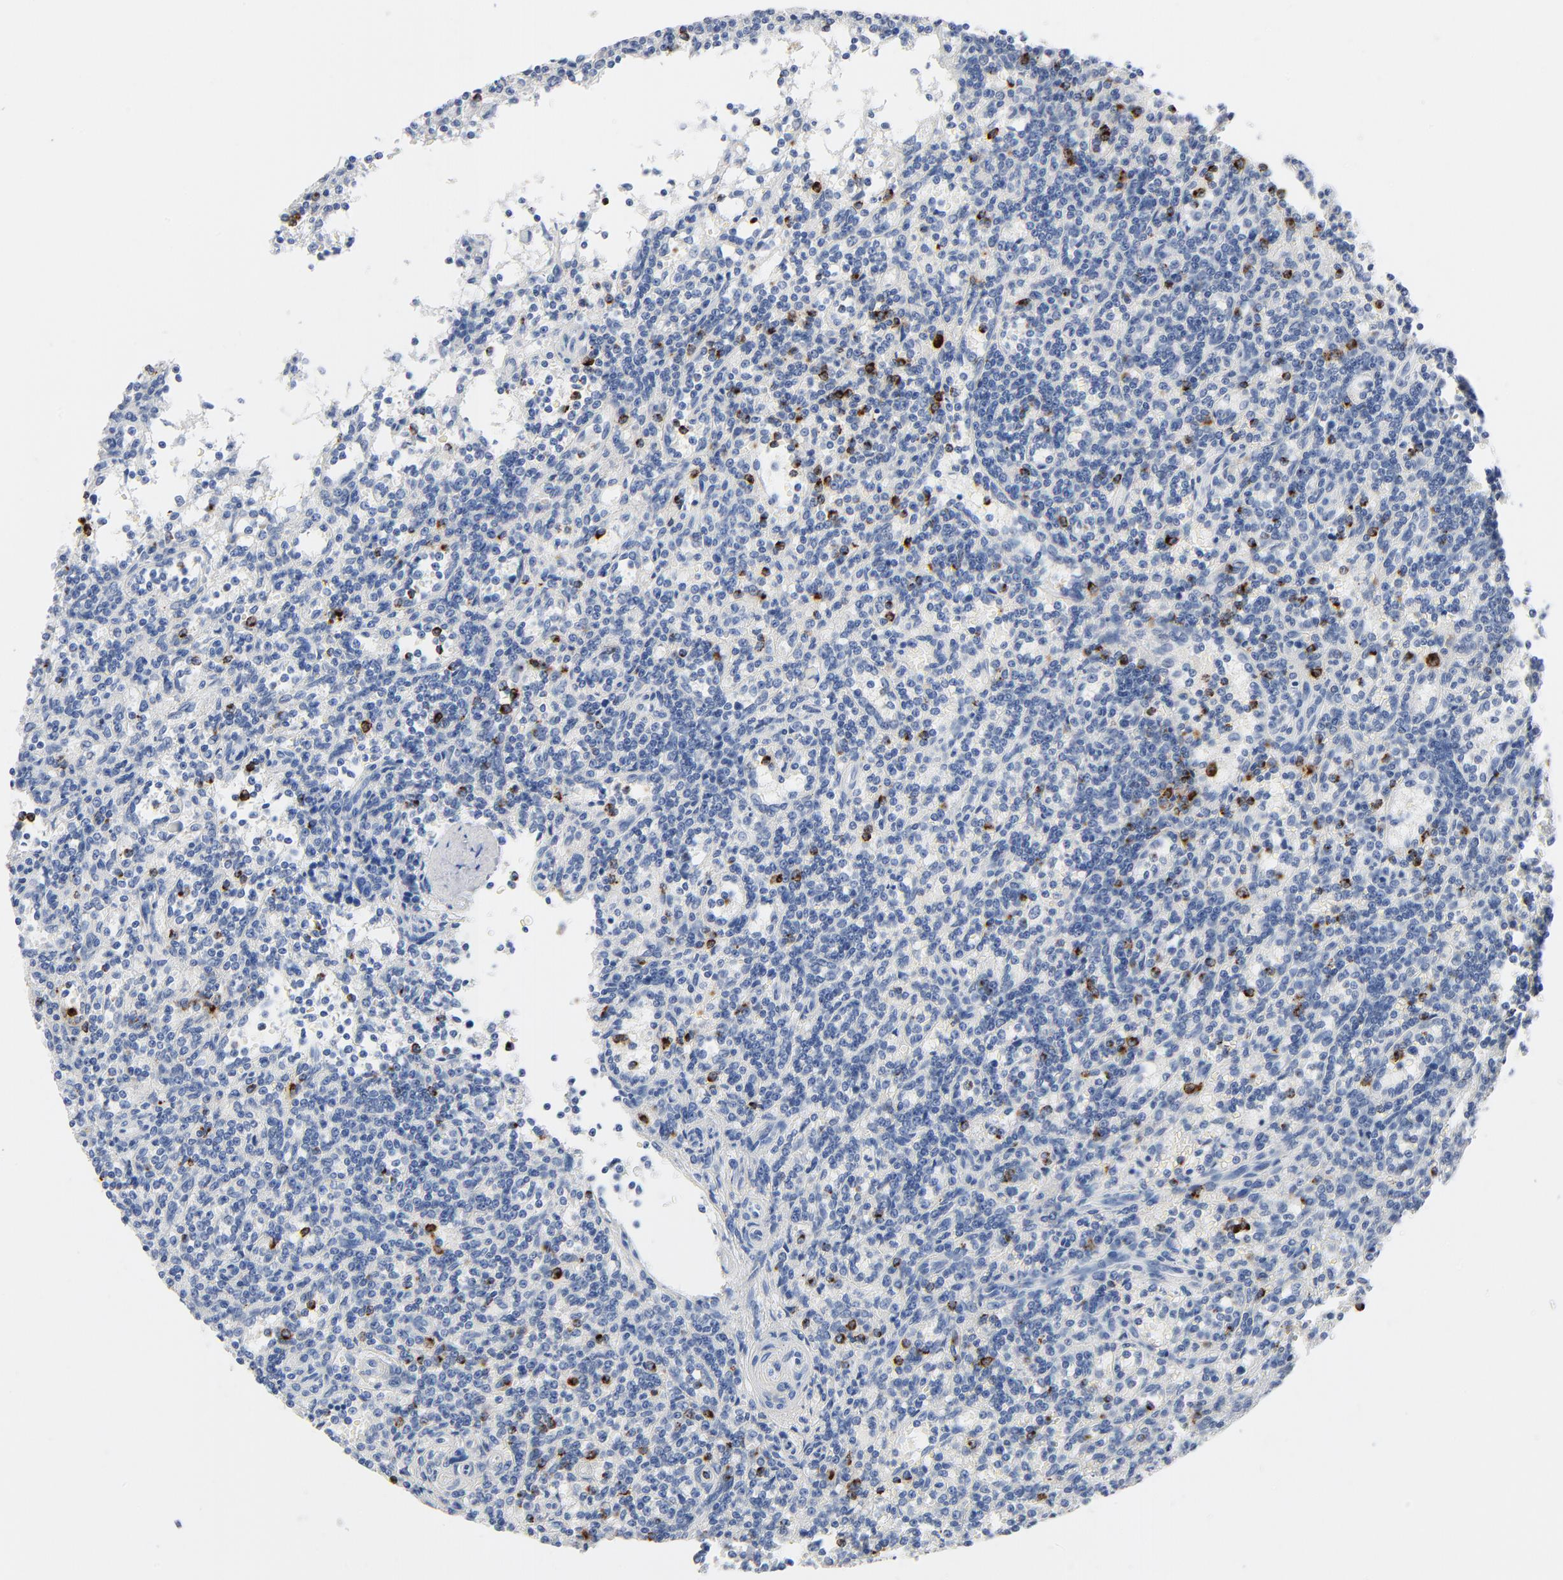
{"staining": {"intensity": "negative", "quantity": "none", "location": "none"}, "tissue": "lymphoma", "cell_type": "Tumor cells", "image_type": "cancer", "snomed": [{"axis": "morphology", "description": "Malignant lymphoma, non-Hodgkin's type, Low grade"}, {"axis": "topography", "description": "Spleen"}], "caption": "An immunohistochemistry (IHC) image of malignant lymphoma, non-Hodgkin's type (low-grade) is shown. There is no staining in tumor cells of malignant lymphoma, non-Hodgkin's type (low-grade).", "gene": "GZMB", "patient": {"sex": "male", "age": 73}}